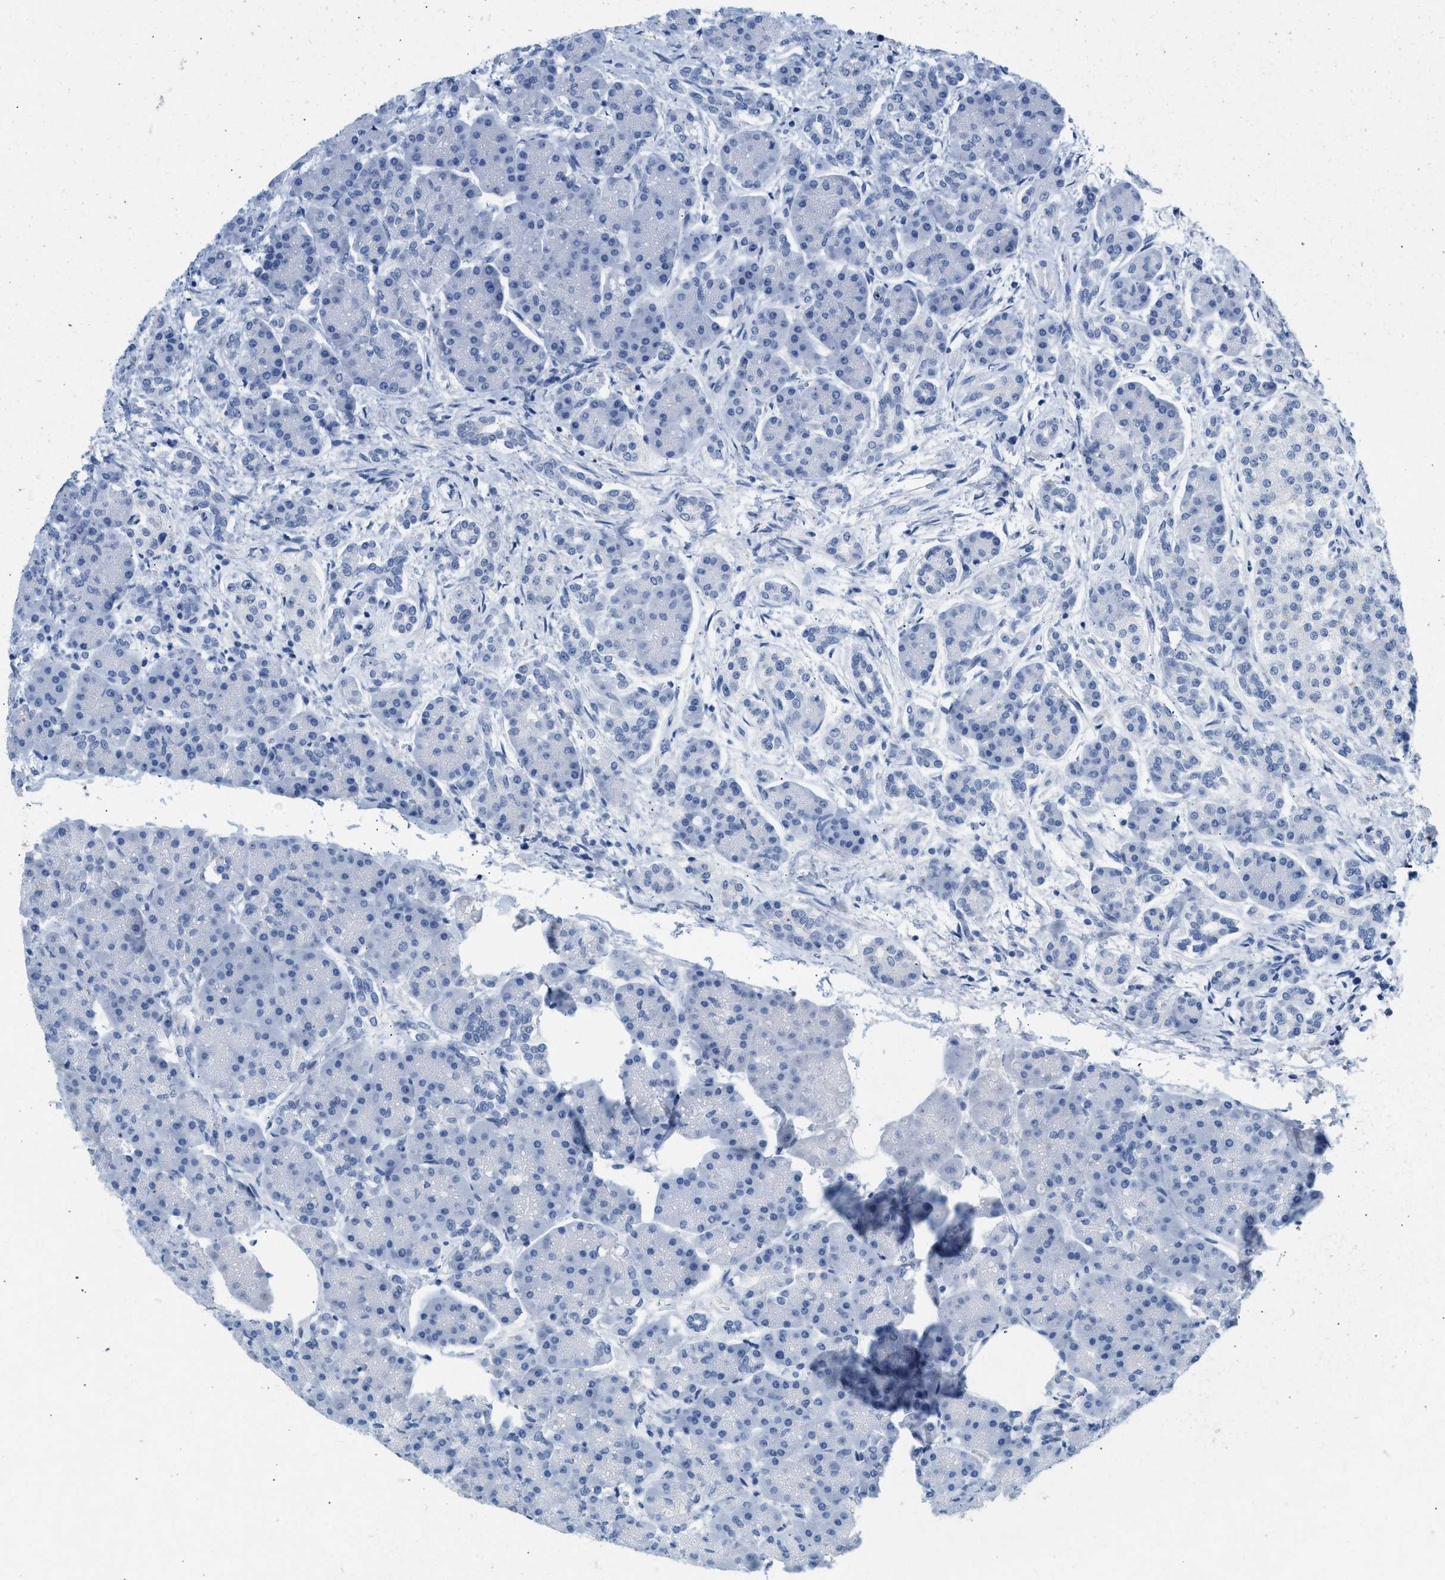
{"staining": {"intensity": "negative", "quantity": "none", "location": "none"}, "tissue": "pancreas", "cell_type": "Exocrine glandular cells", "image_type": "normal", "snomed": [{"axis": "morphology", "description": "Normal tissue, NOS"}, {"axis": "topography", "description": "Pancreas"}], "caption": "High power microscopy photomicrograph of an IHC micrograph of normal pancreas, revealing no significant expression in exocrine glandular cells.", "gene": "HHATL", "patient": {"sex": "female", "age": 70}}